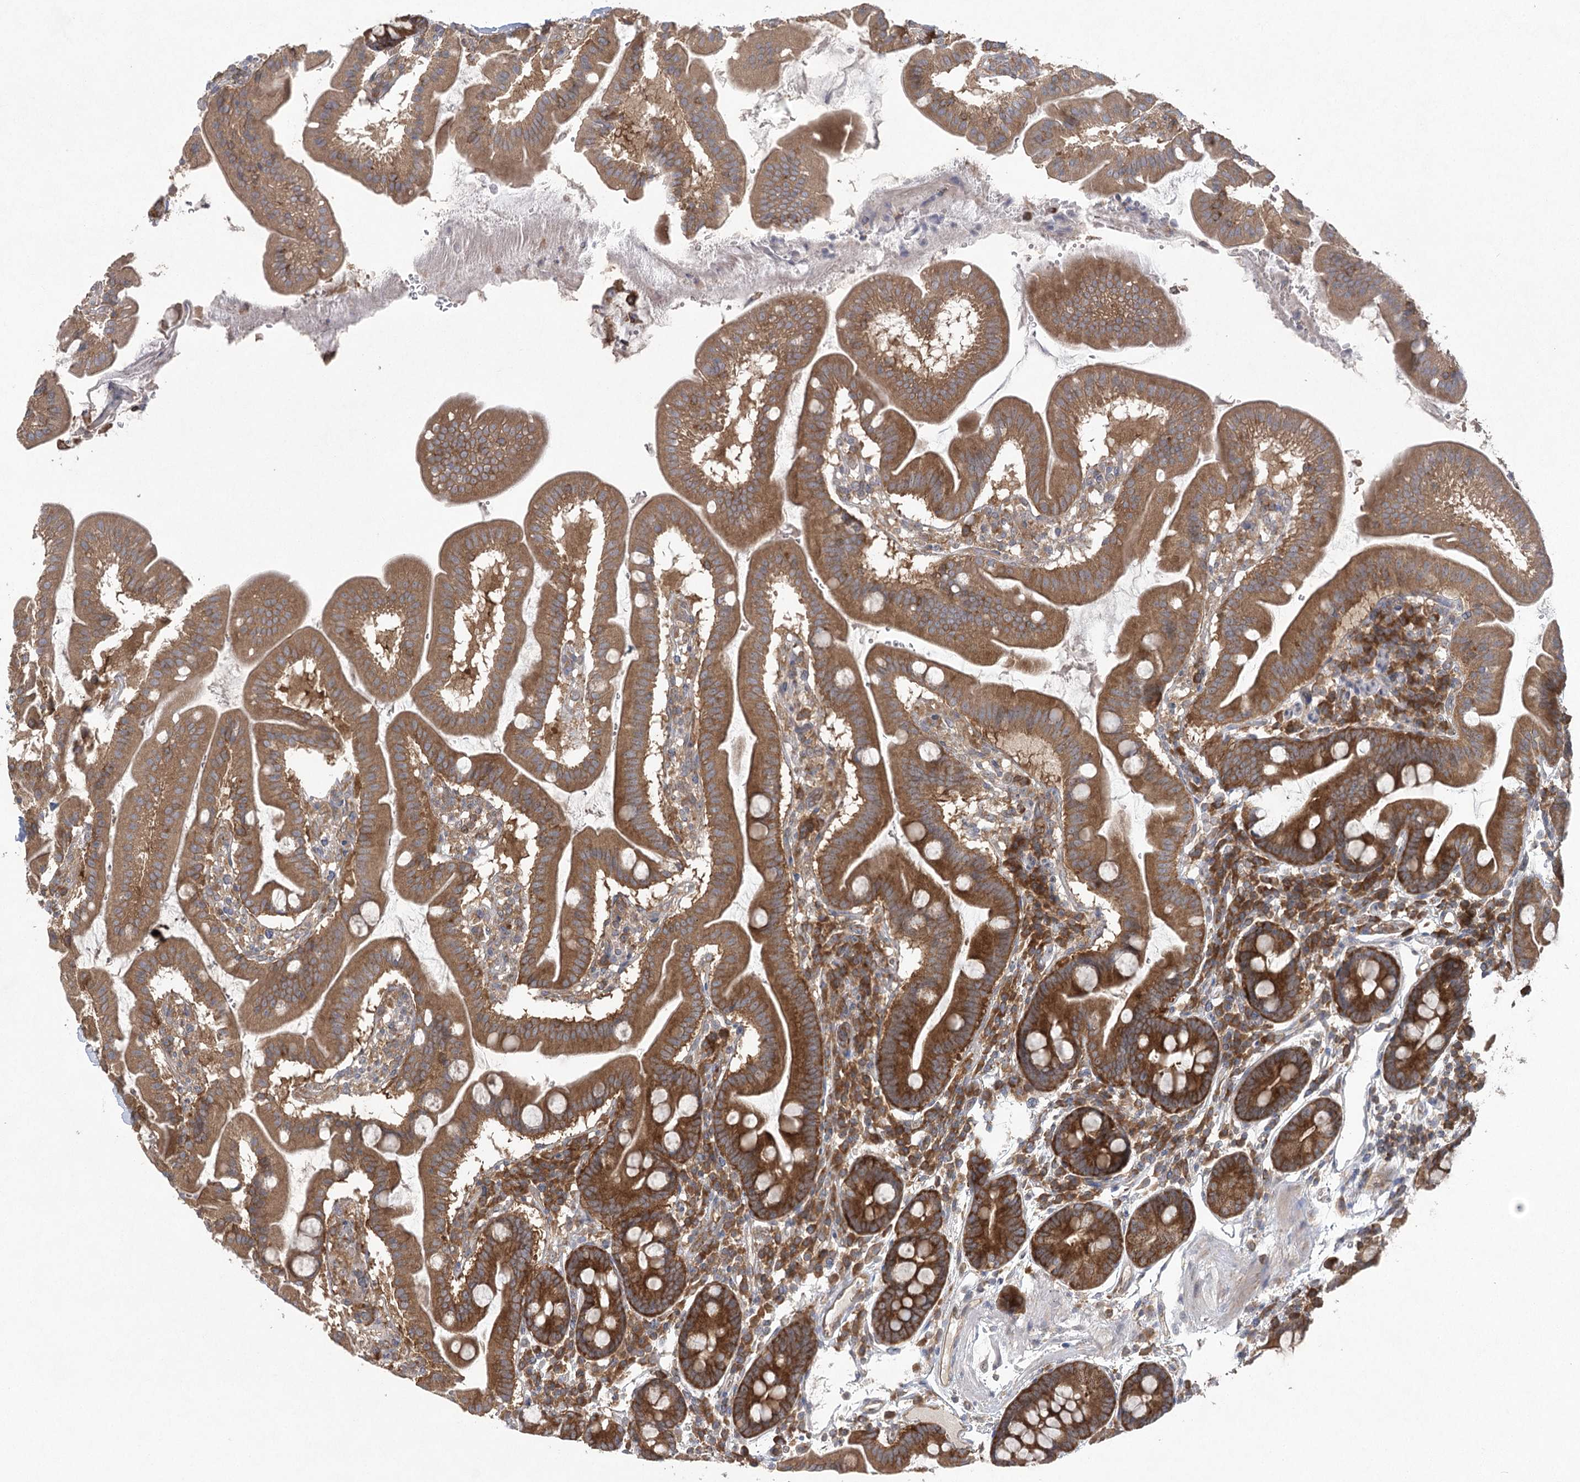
{"staining": {"intensity": "moderate", "quantity": ">75%", "location": "cytoplasmic/membranous"}, "tissue": "duodenum", "cell_type": "Glandular cells", "image_type": "normal", "snomed": [{"axis": "morphology", "description": "Normal tissue, NOS"}, {"axis": "morphology", "description": "Adenocarcinoma, NOS"}, {"axis": "topography", "description": "Pancreas"}, {"axis": "topography", "description": "Duodenum"}], "caption": "Immunohistochemistry (IHC) micrograph of unremarkable duodenum stained for a protein (brown), which reveals medium levels of moderate cytoplasmic/membranous expression in about >75% of glandular cells.", "gene": "EIF3A", "patient": {"sex": "male", "age": 50}}